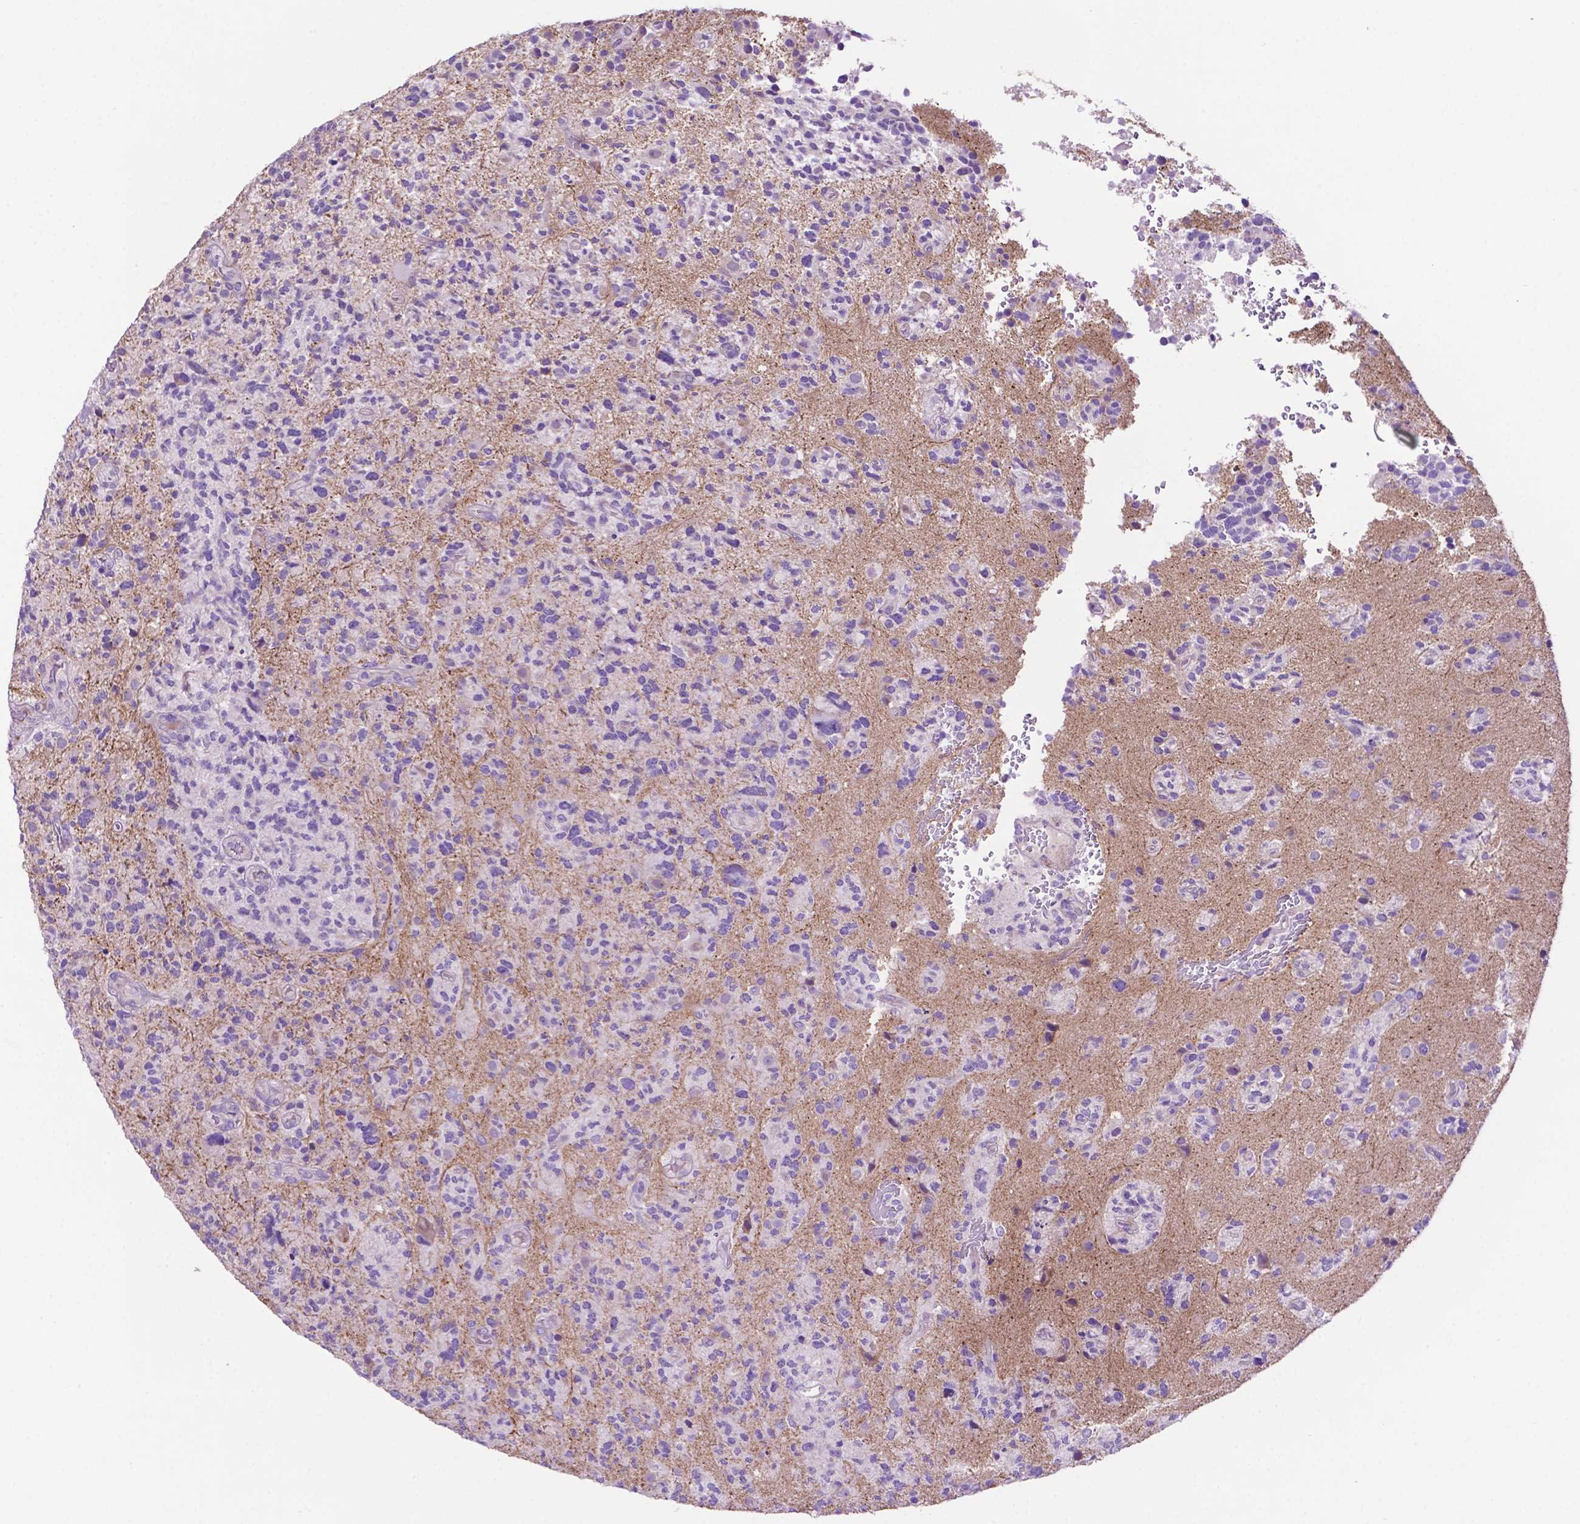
{"staining": {"intensity": "negative", "quantity": "none", "location": "none"}, "tissue": "glioma", "cell_type": "Tumor cells", "image_type": "cancer", "snomed": [{"axis": "morphology", "description": "Glioma, malignant, High grade"}, {"axis": "topography", "description": "Brain"}], "caption": "Human glioma stained for a protein using immunohistochemistry (IHC) reveals no expression in tumor cells.", "gene": "PHYHIP", "patient": {"sex": "female", "age": 71}}